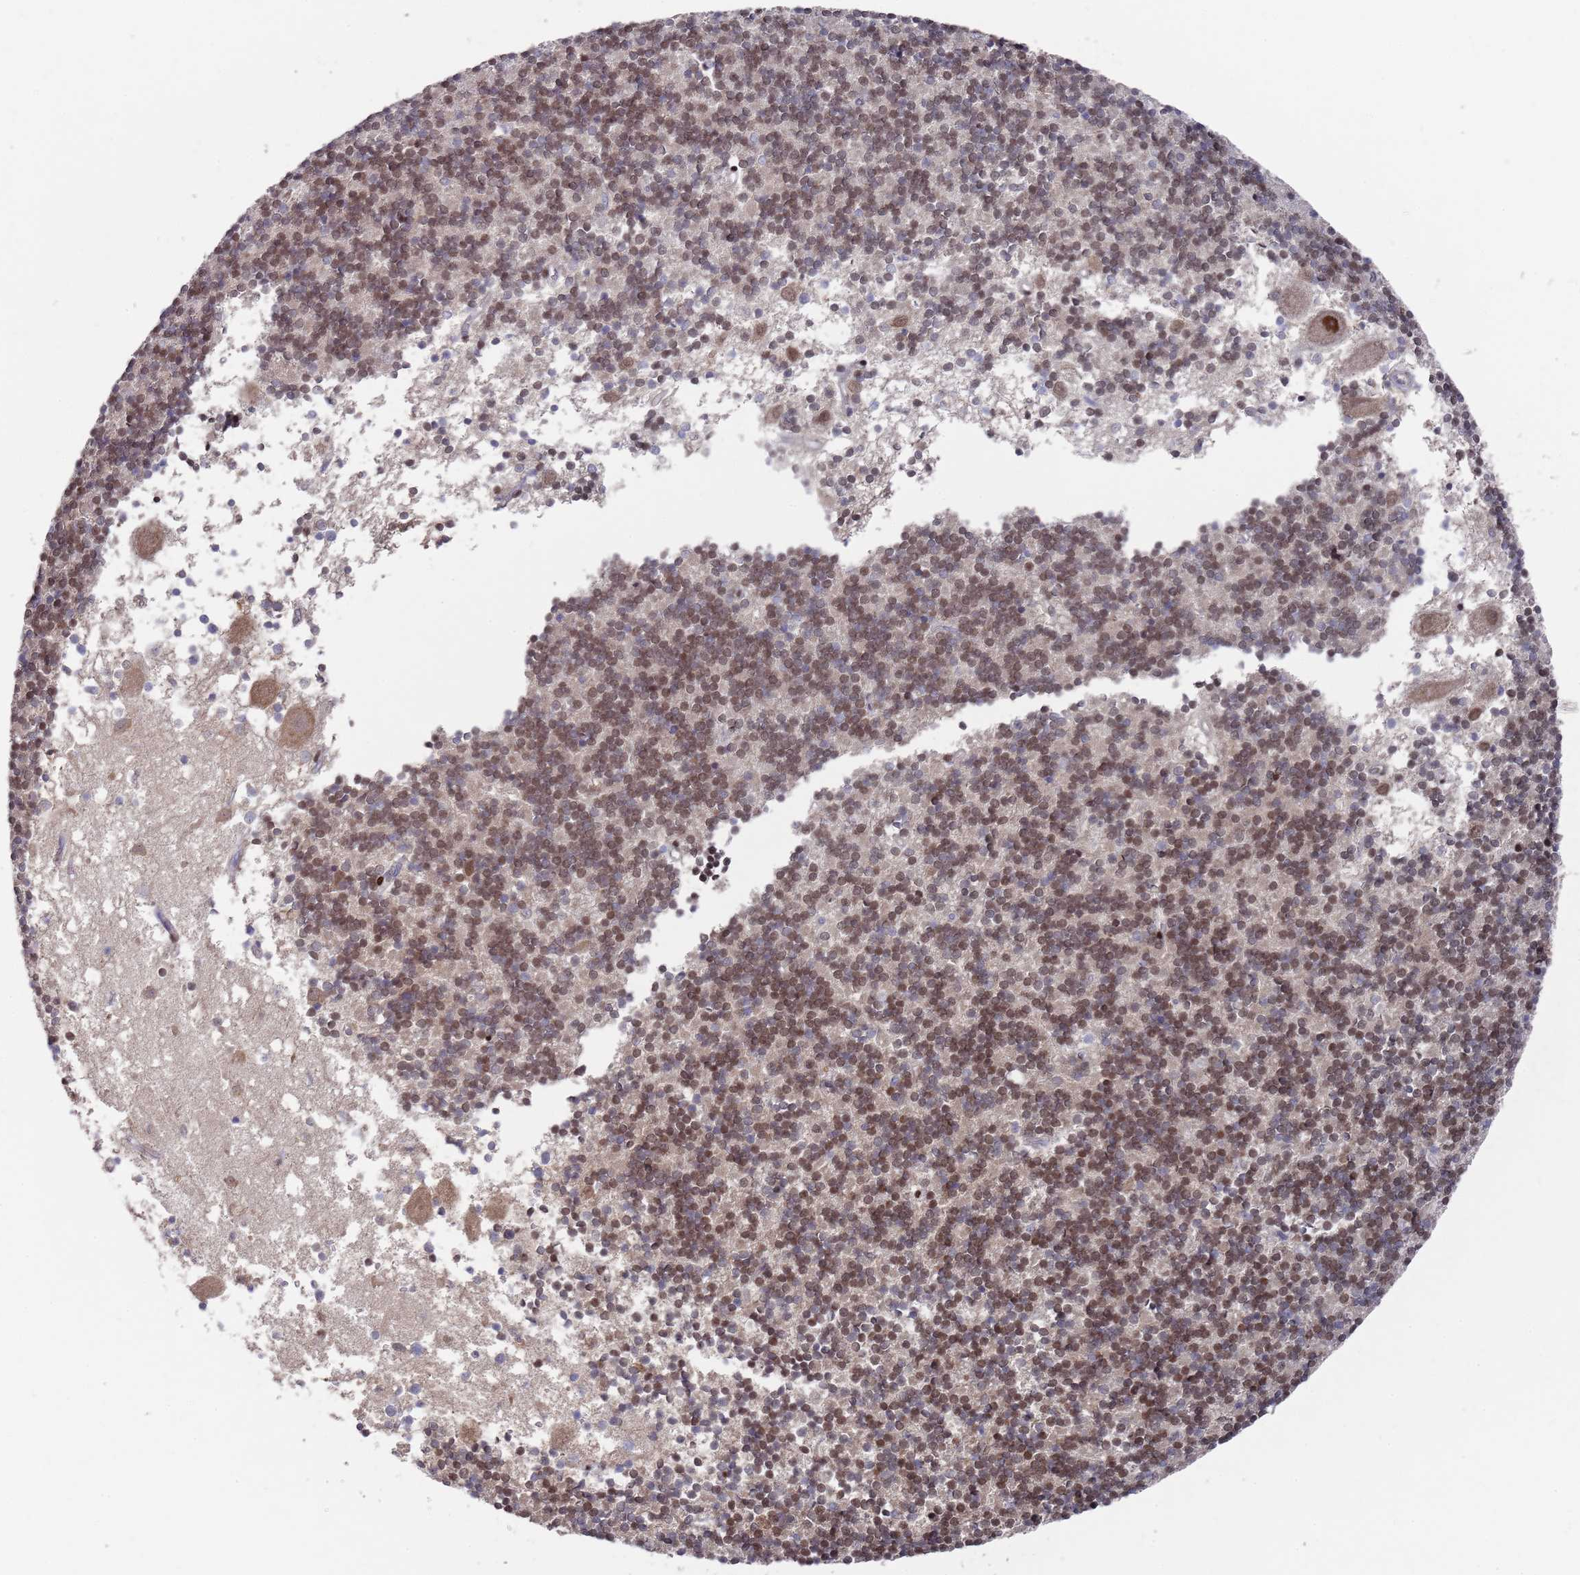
{"staining": {"intensity": "moderate", "quantity": "25%-75%", "location": "nuclear"}, "tissue": "cerebellum", "cell_type": "Cells in granular layer", "image_type": "normal", "snomed": [{"axis": "morphology", "description": "Normal tissue, NOS"}, {"axis": "topography", "description": "Cerebellum"}], "caption": "Moderate nuclear positivity for a protein is appreciated in approximately 25%-75% of cells in granular layer of benign cerebellum using IHC.", "gene": "COPS6", "patient": {"sex": "male", "age": 54}}